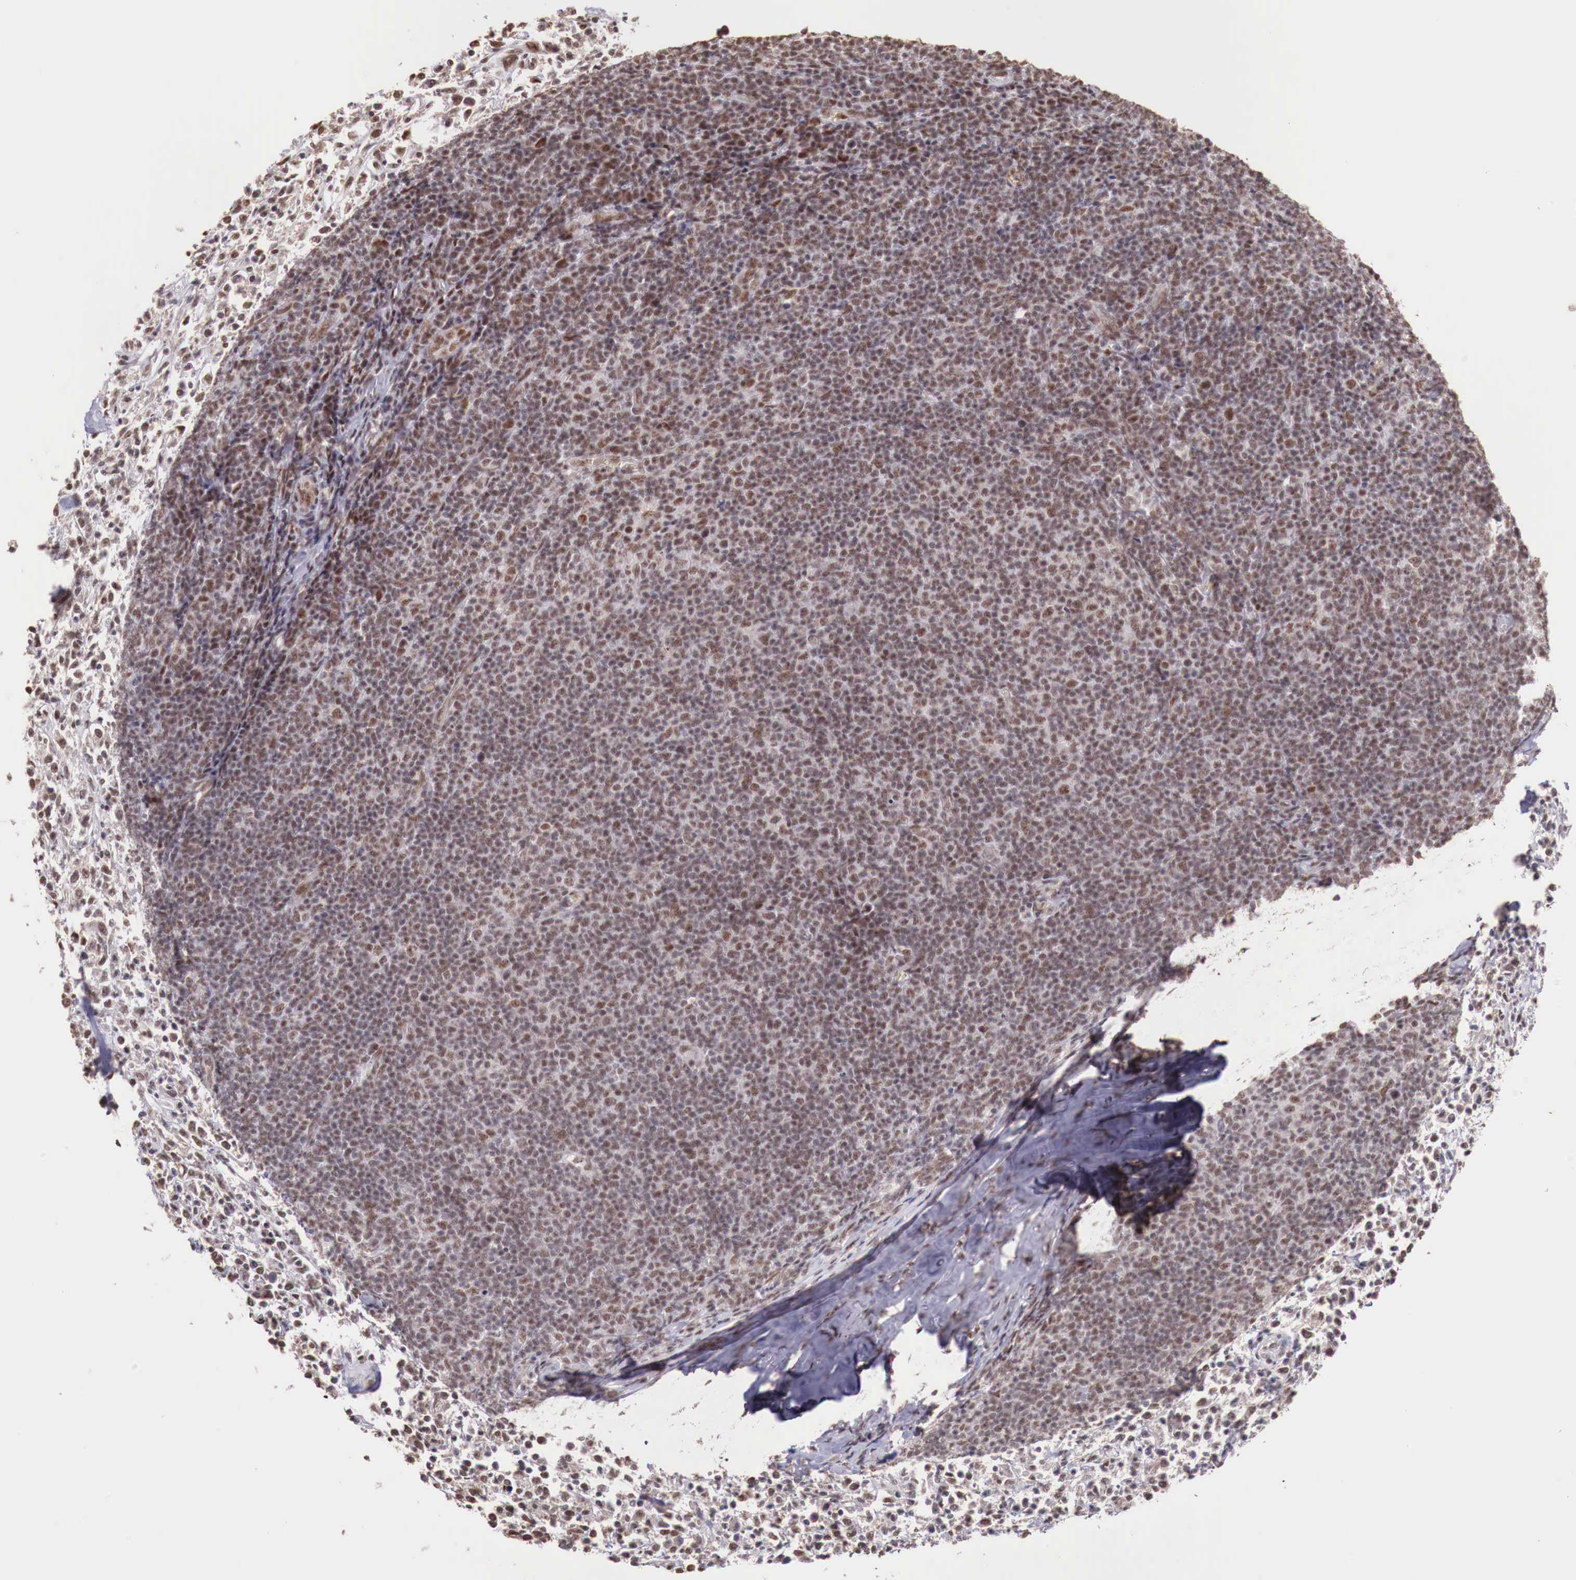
{"staining": {"intensity": "moderate", "quantity": ">75%", "location": "nuclear"}, "tissue": "lymphoma", "cell_type": "Tumor cells", "image_type": "cancer", "snomed": [{"axis": "morphology", "description": "Malignant lymphoma, non-Hodgkin's type, Low grade"}, {"axis": "topography", "description": "Lymph node"}], "caption": "There is medium levels of moderate nuclear positivity in tumor cells of lymphoma, as demonstrated by immunohistochemical staining (brown color).", "gene": "FOXP2", "patient": {"sex": "male", "age": 74}}